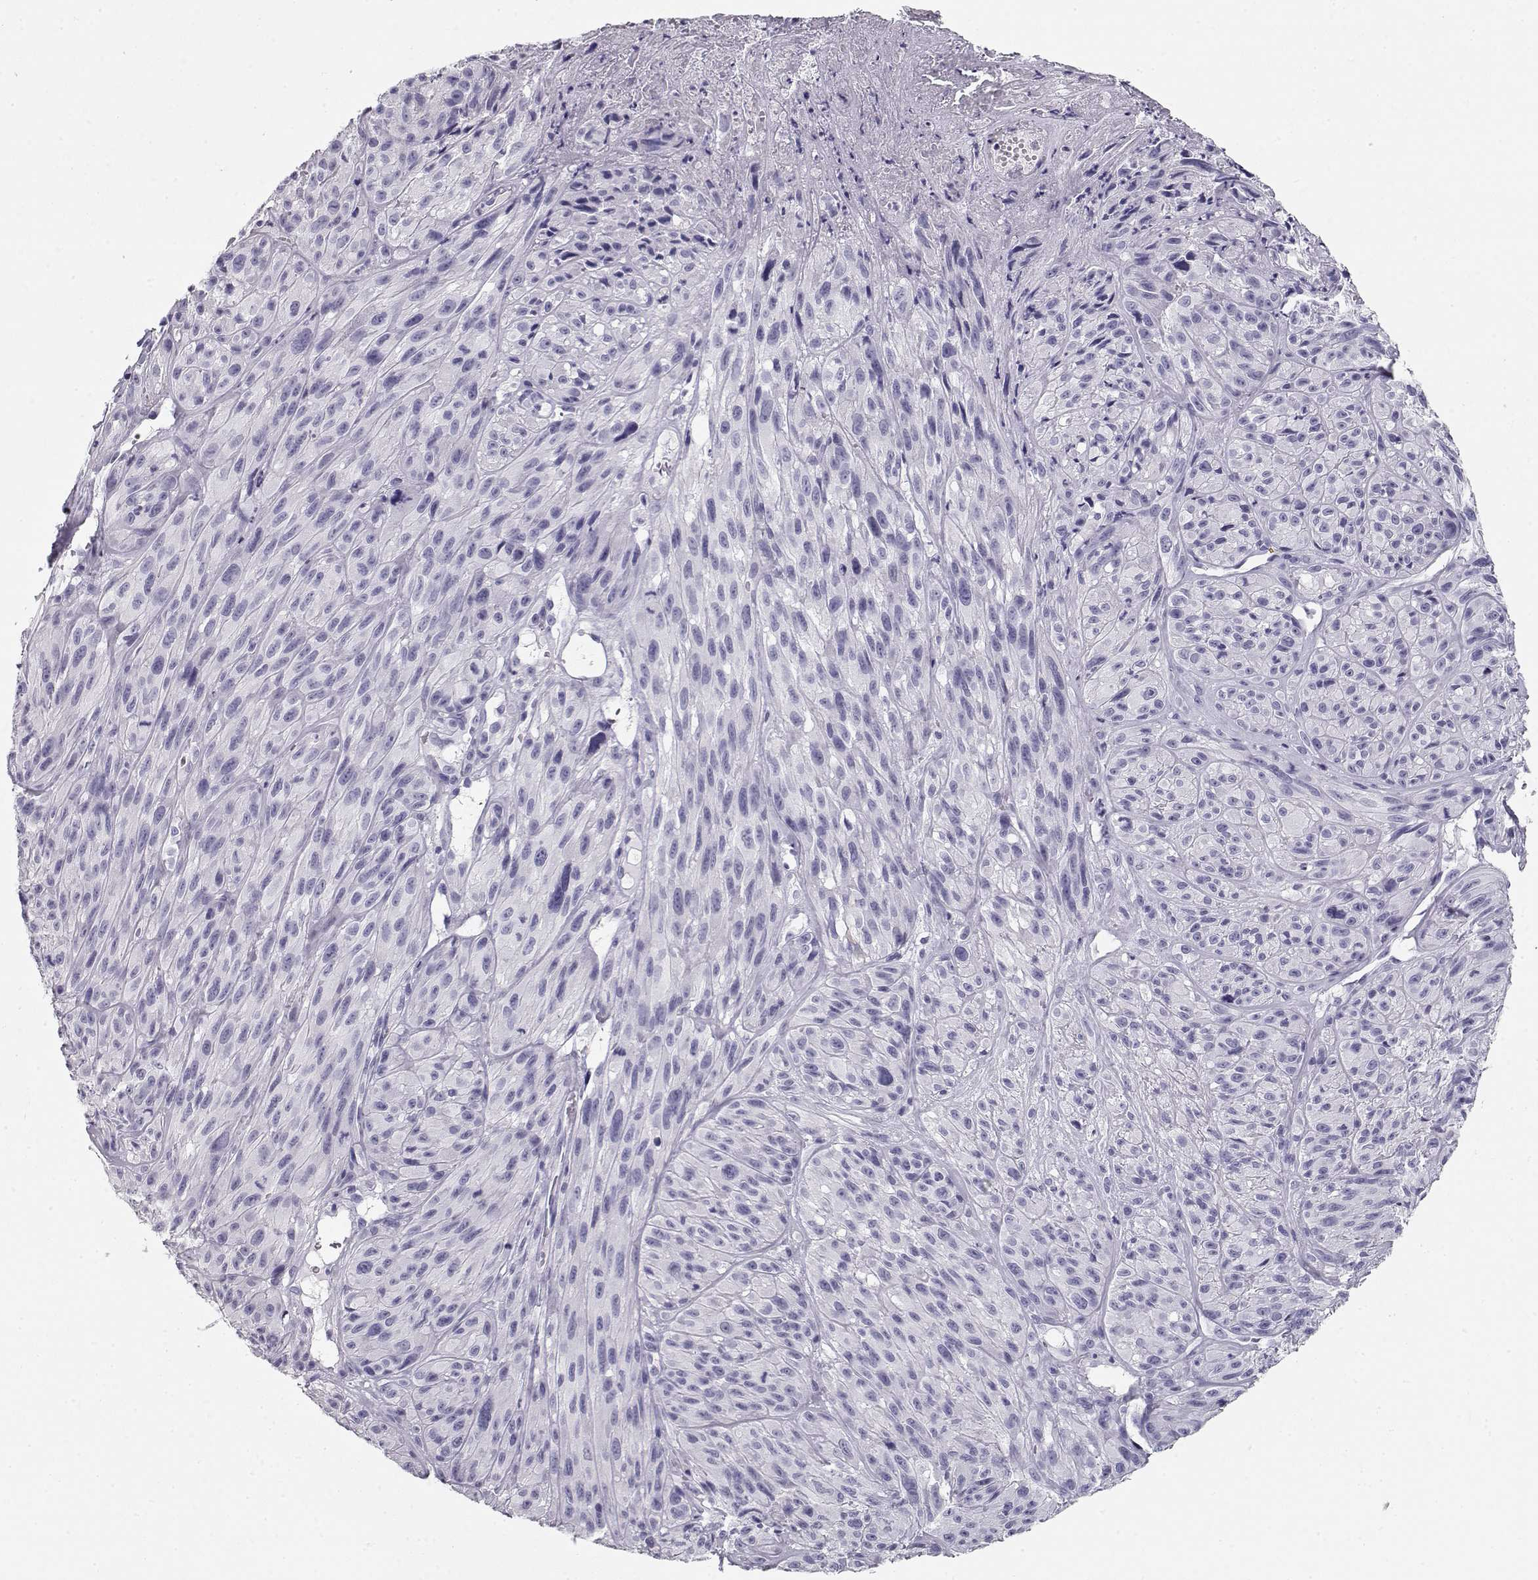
{"staining": {"intensity": "negative", "quantity": "none", "location": "none"}, "tissue": "melanoma", "cell_type": "Tumor cells", "image_type": "cancer", "snomed": [{"axis": "morphology", "description": "Malignant melanoma, NOS"}, {"axis": "topography", "description": "Skin"}], "caption": "A high-resolution micrograph shows immunohistochemistry (IHC) staining of malignant melanoma, which reveals no significant positivity in tumor cells. (Brightfield microscopy of DAB (3,3'-diaminobenzidine) IHC at high magnification).", "gene": "MAGEC1", "patient": {"sex": "male", "age": 51}}